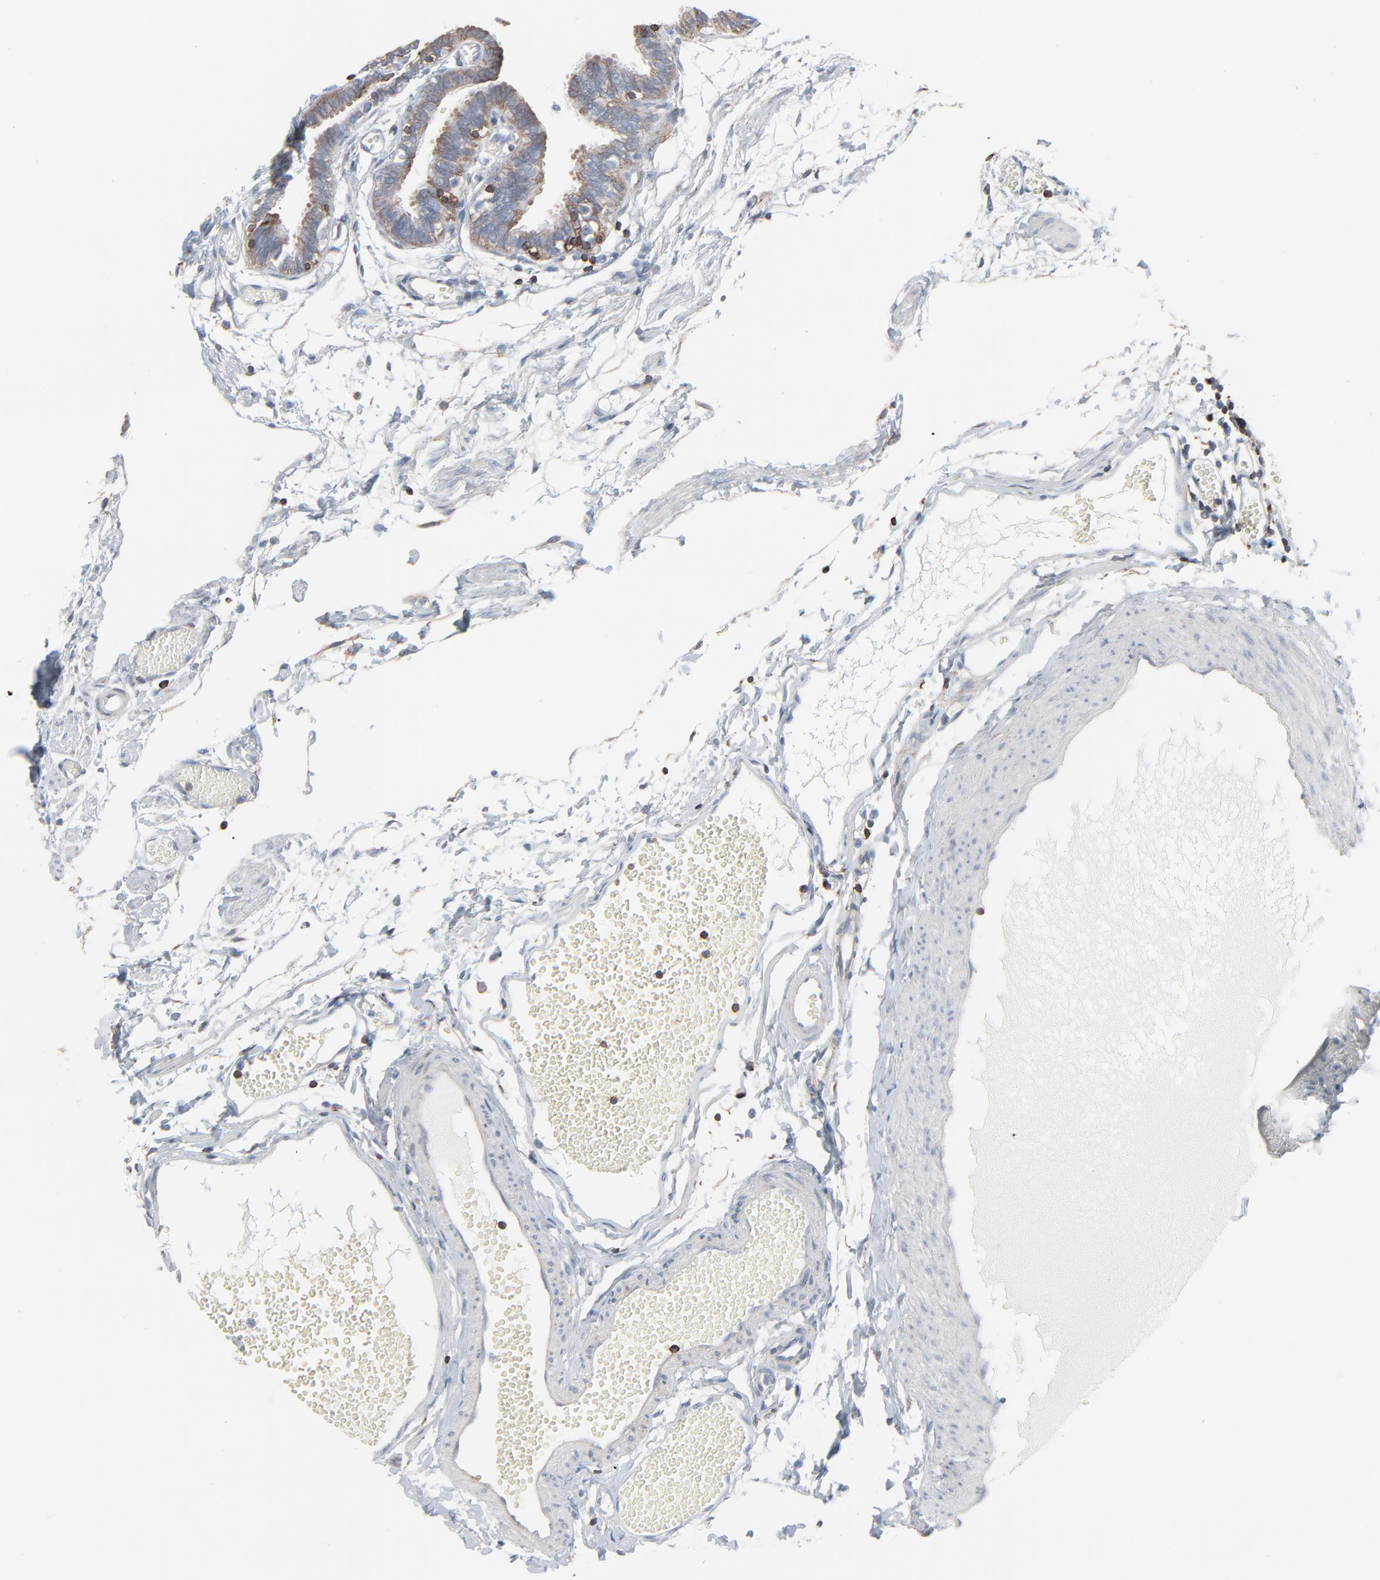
{"staining": {"intensity": "moderate", "quantity": ">75%", "location": "cytoplasmic/membranous"}, "tissue": "fallopian tube", "cell_type": "Glandular cells", "image_type": "normal", "snomed": [{"axis": "morphology", "description": "Normal tissue, NOS"}, {"axis": "topography", "description": "Fallopian tube"}], "caption": "Human fallopian tube stained for a protein (brown) reveals moderate cytoplasmic/membranous positive expression in approximately >75% of glandular cells.", "gene": "OPTN", "patient": {"sex": "female", "age": 29}}